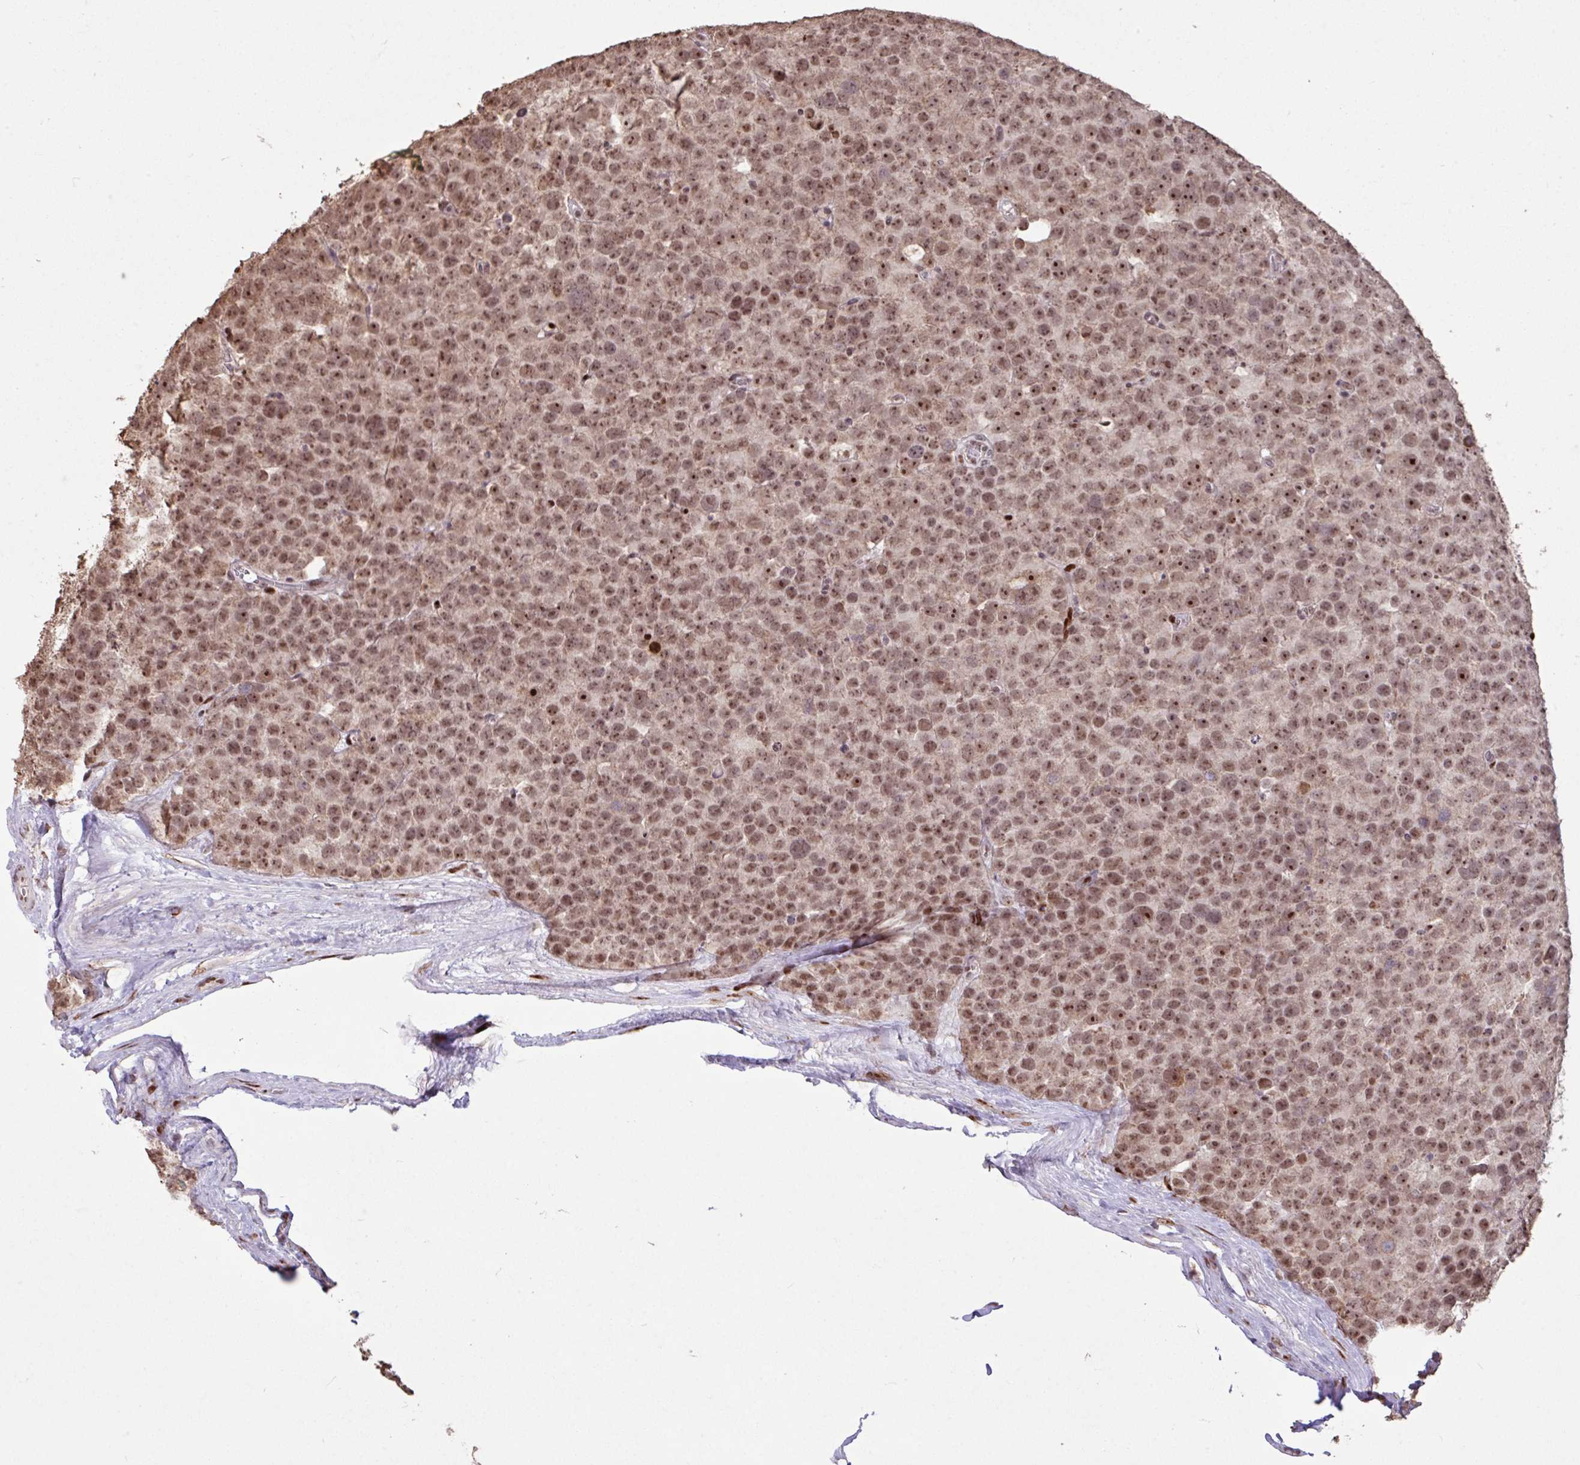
{"staining": {"intensity": "moderate", "quantity": ">75%", "location": "nuclear"}, "tissue": "testis cancer", "cell_type": "Tumor cells", "image_type": "cancer", "snomed": [{"axis": "morphology", "description": "Seminoma, NOS"}, {"axis": "topography", "description": "Testis"}], "caption": "The immunohistochemical stain labels moderate nuclear positivity in tumor cells of testis cancer (seminoma) tissue.", "gene": "ZNF709", "patient": {"sex": "male", "age": 71}}